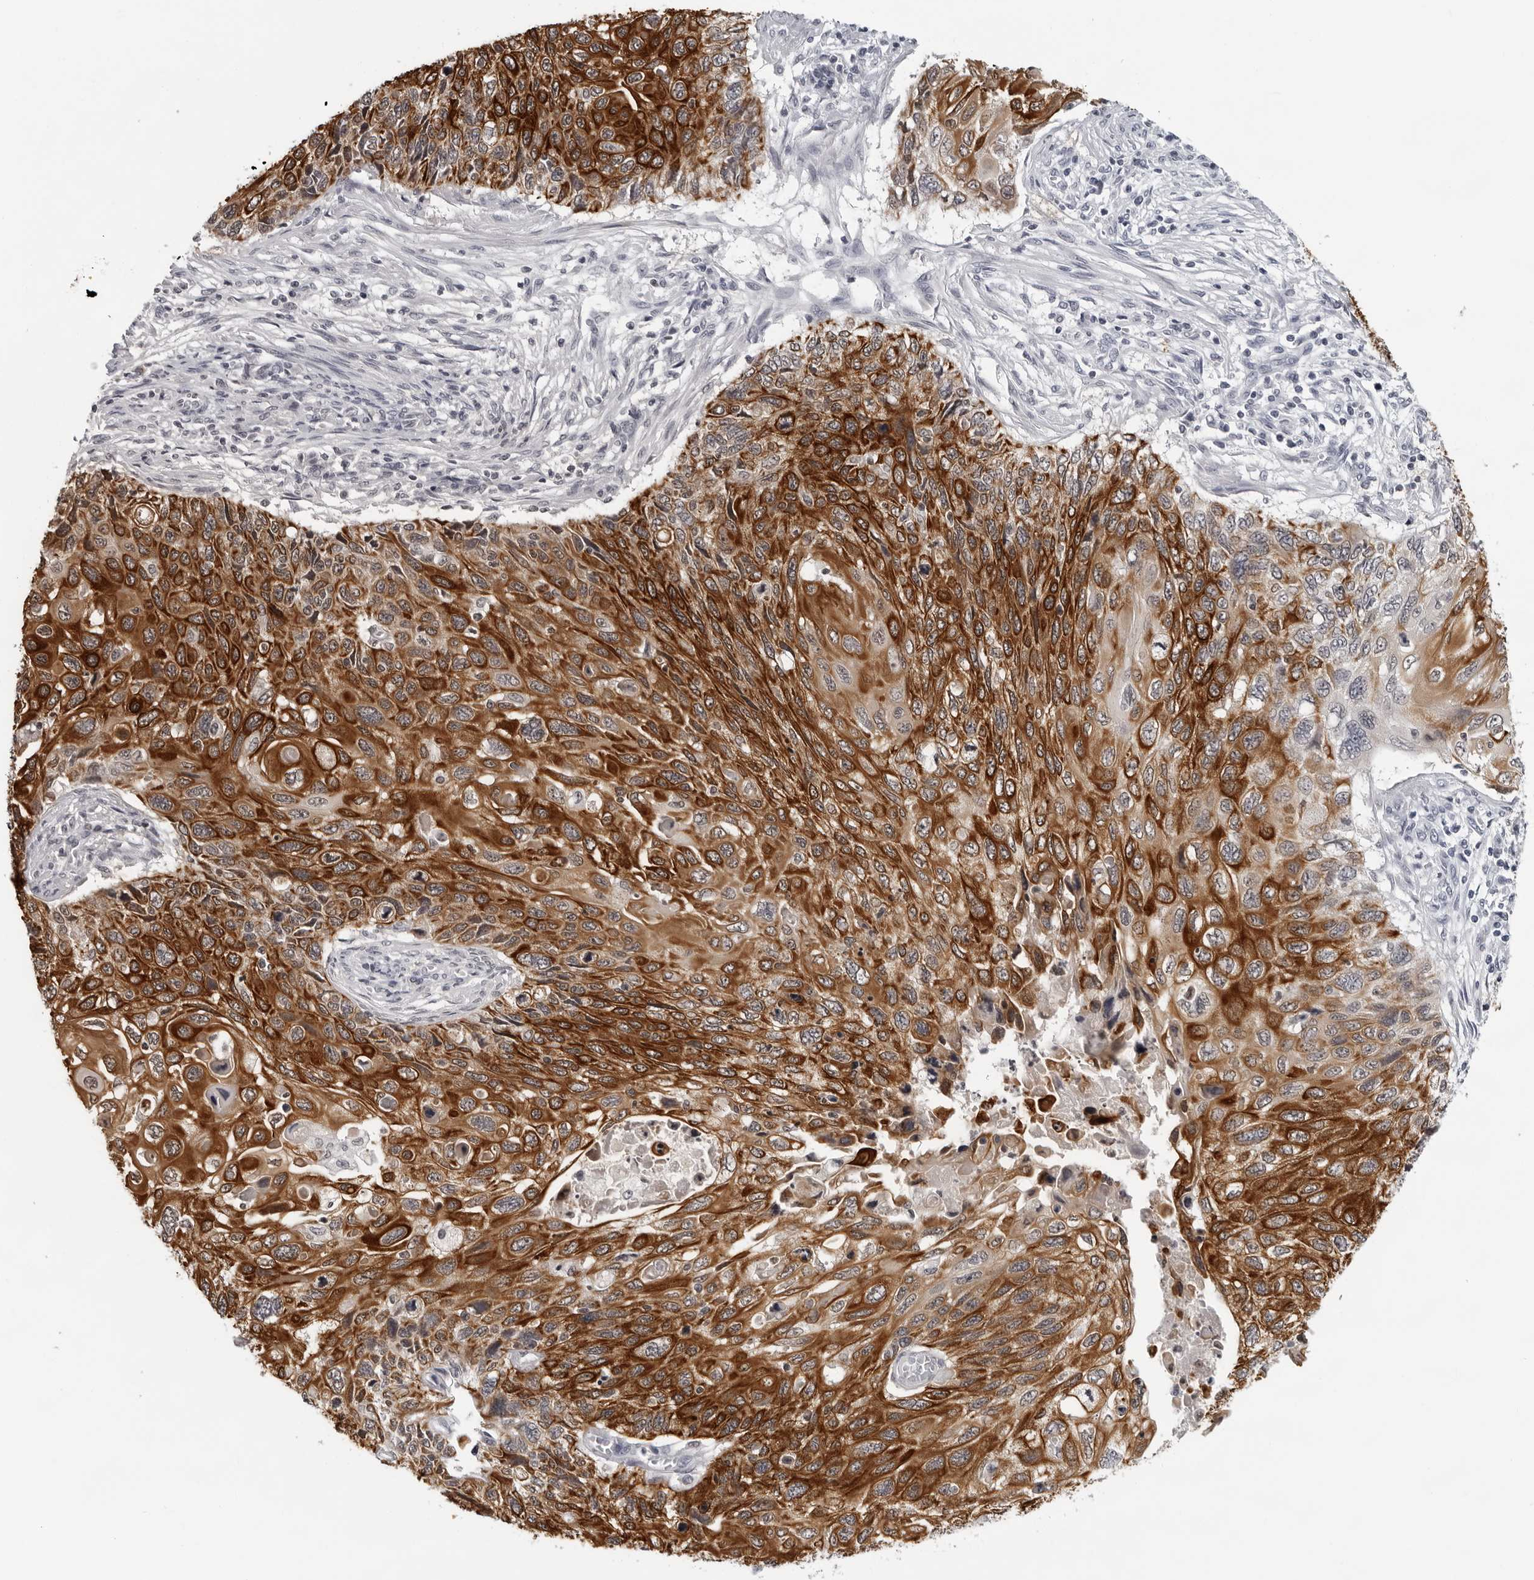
{"staining": {"intensity": "strong", "quantity": ">75%", "location": "cytoplasmic/membranous"}, "tissue": "cervical cancer", "cell_type": "Tumor cells", "image_type": "cancer", "snomed": [{"axis": "morphology", "description": "Squamous cell carcinoma, NOS"}, {"axis": "topography", "description": "Cervix"}], "caption": "Strong cytoplasmic/membranous staining is appreciated in about >75% of tumor cells in cervical squamous cell carcinoma.", "gene": "CCDC28B", "patient": {"sex": "female", "age": 70}}